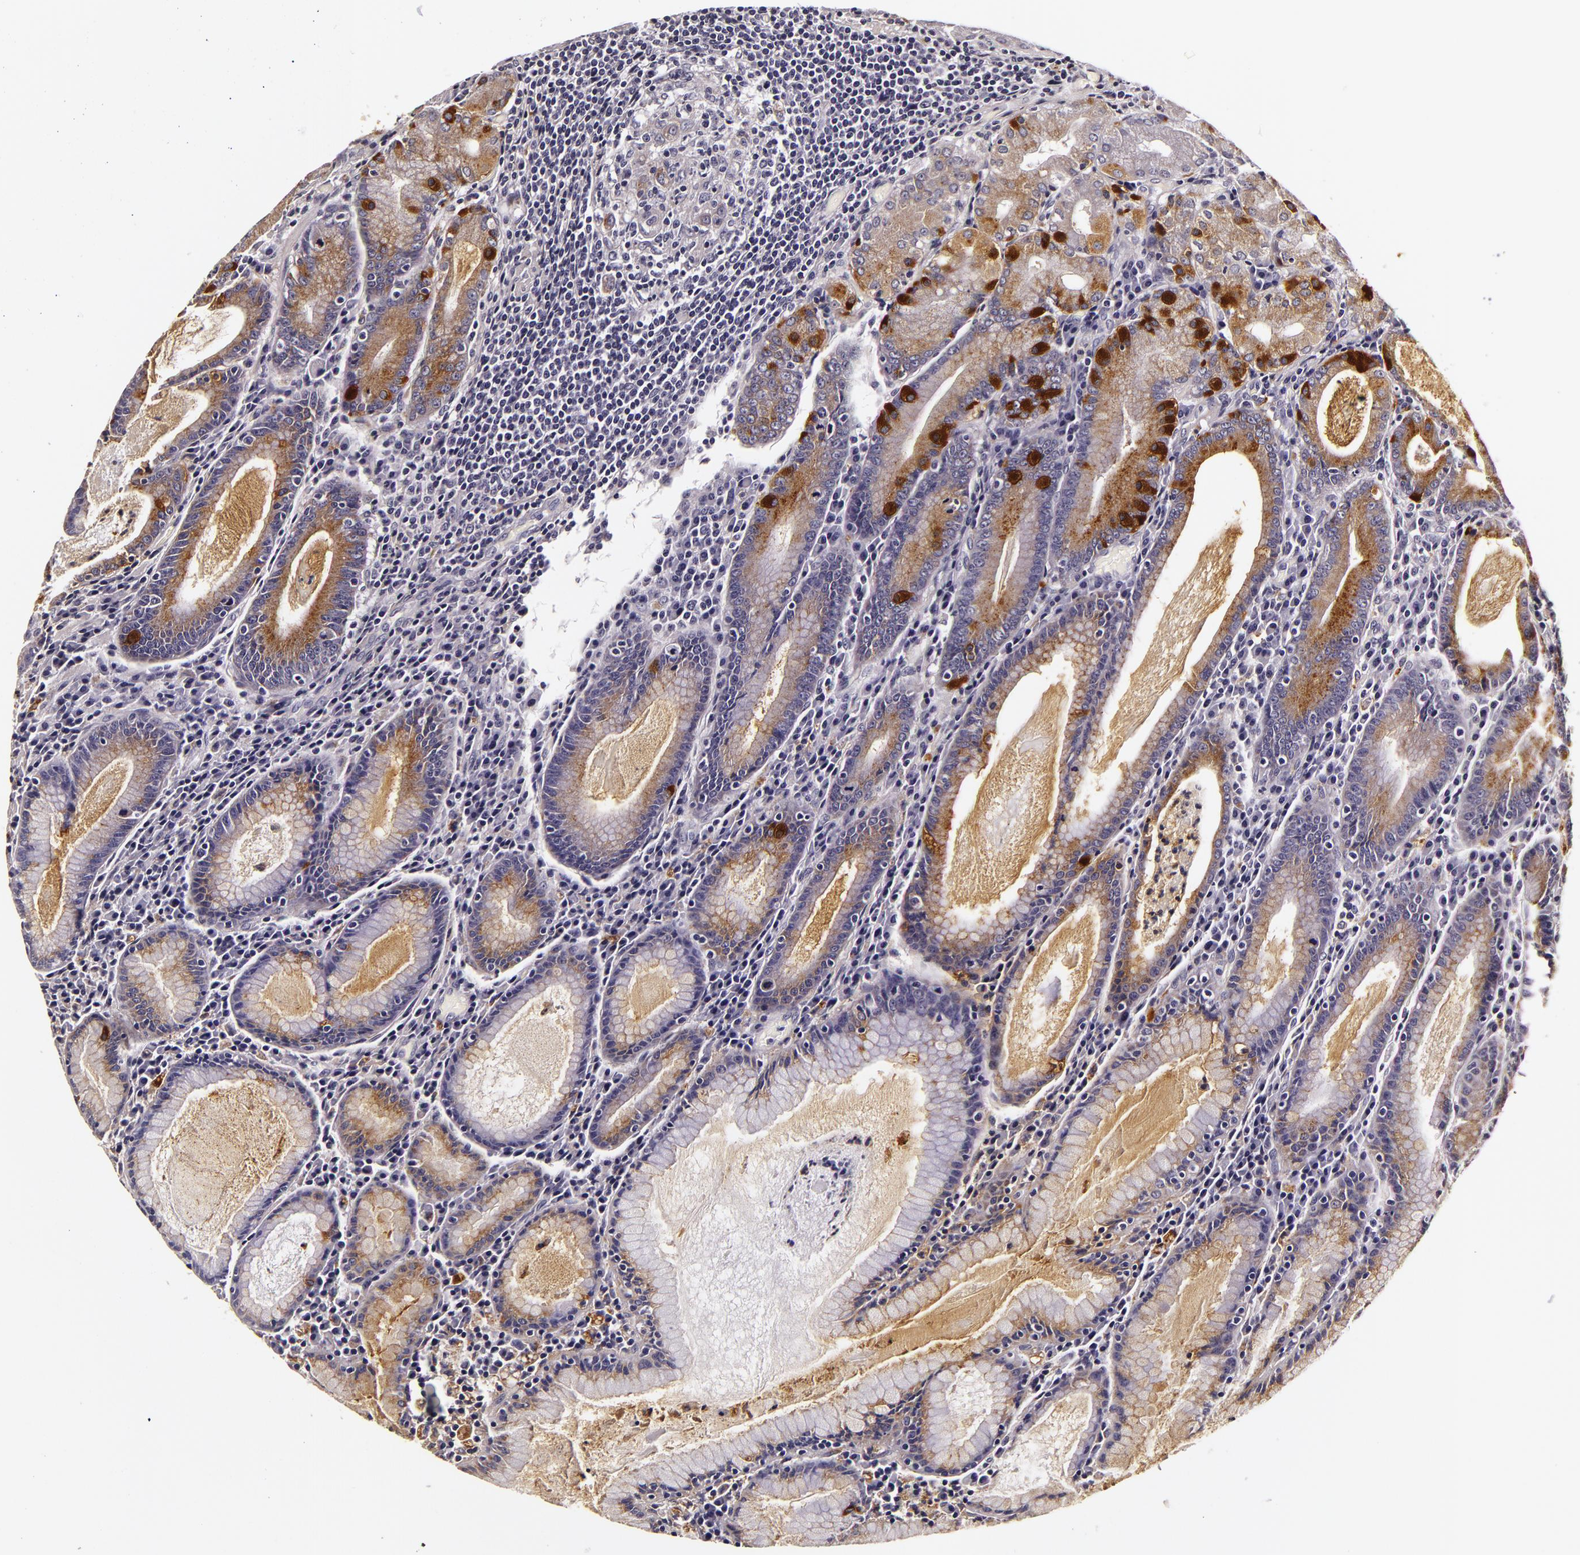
{"staining": {"intensity": "strong", "quantity": "<25%", "location": "cytoplasmic/membranous"}, "tissue": "stomach", "cell_type": "Glandular cells", "image_type": "normal", "snomed": [{"axis": "morphology", "description": "Normal tissue, NOS"}, {"axis": "topography", "description": "Stomach, lower"}], "caption": "Immunohistochemistry photomicrograph of normal stomach stained for a protein (brown), which exhibits medium levels of strong cytoplasmic/membranous expression in approximately <25% of glandular cells.", "gene": "LGALS3BP", "patient": {"sex": "female", "age": 43}}